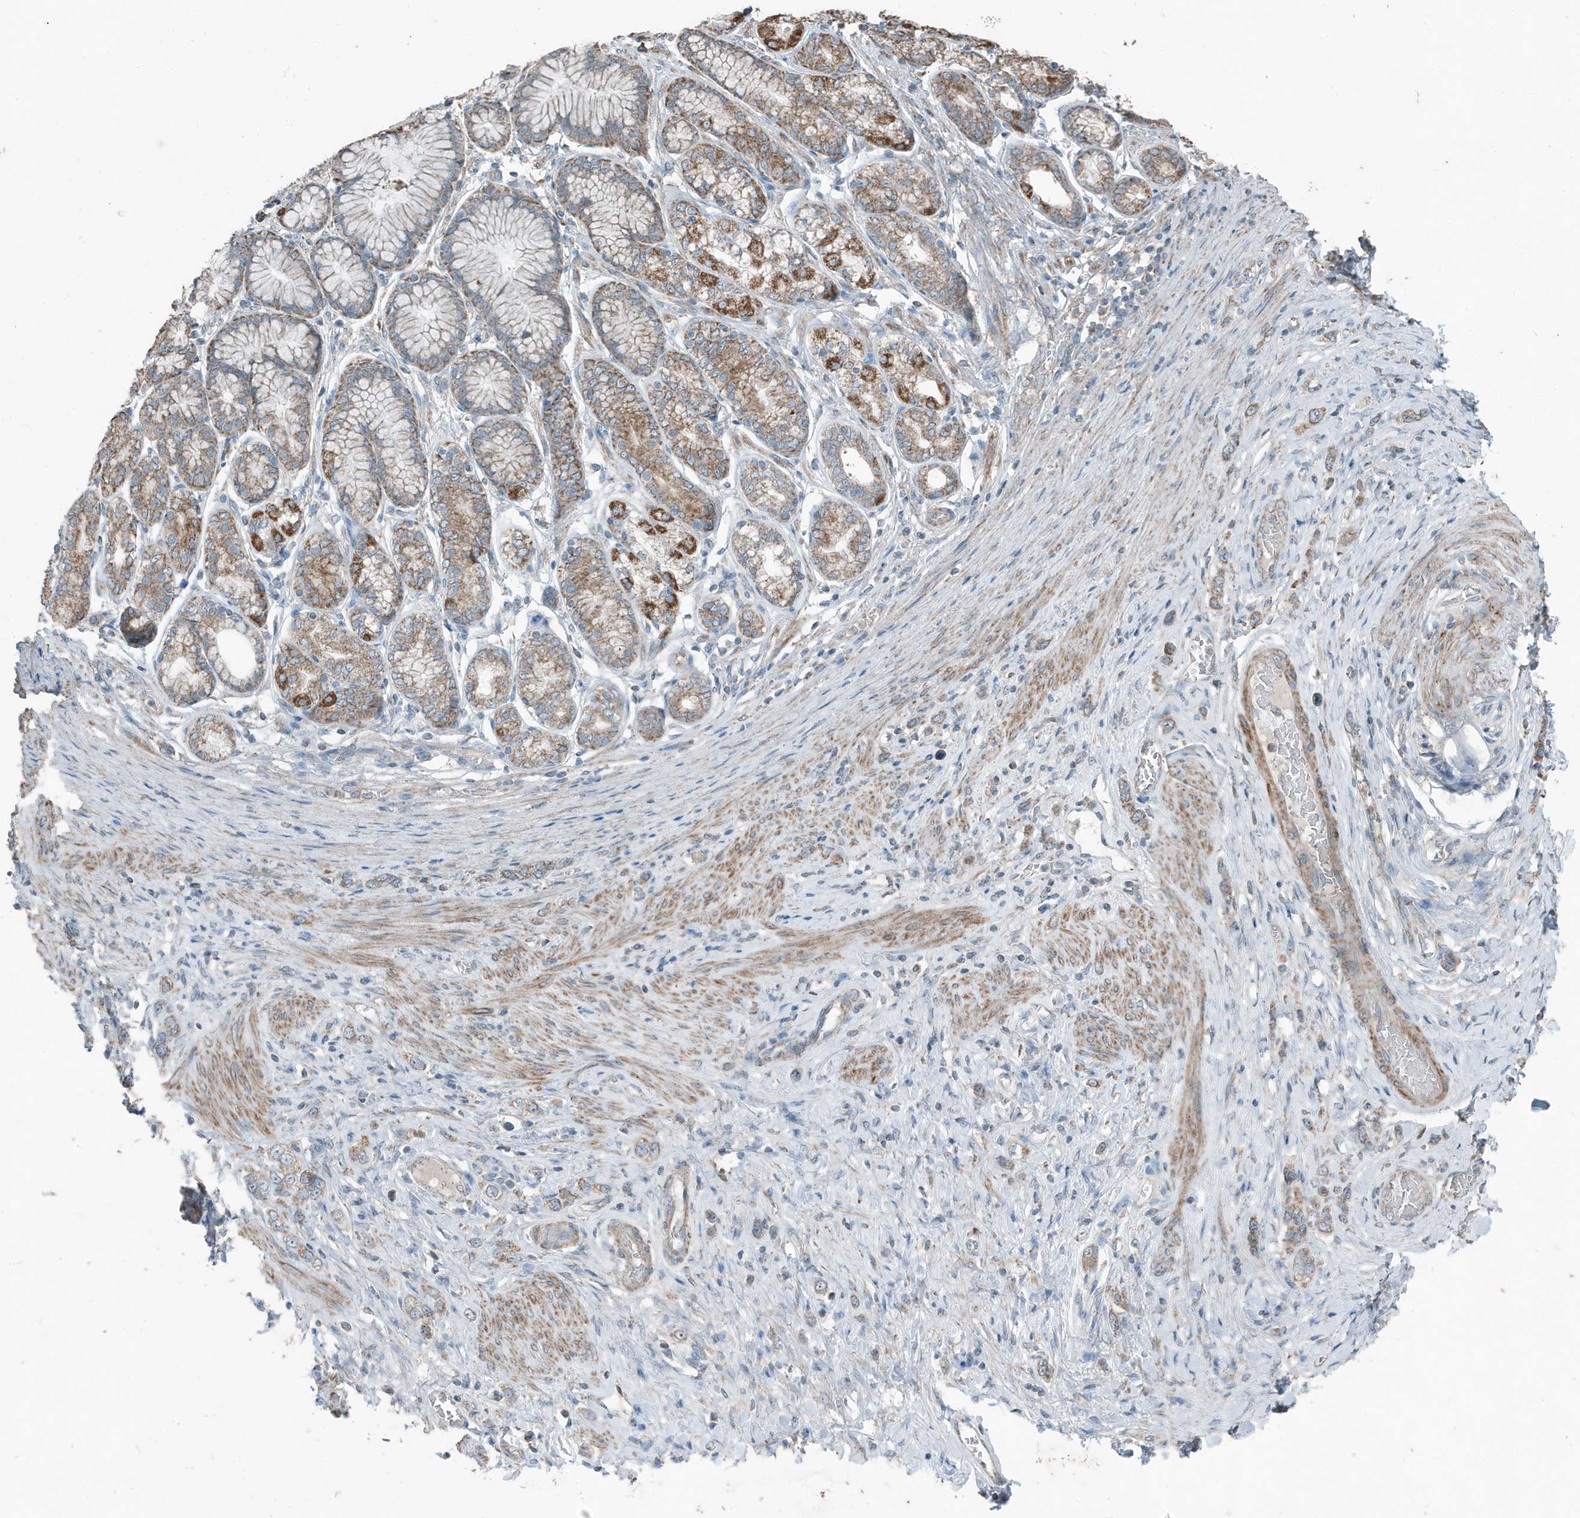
{"staining": {"intensity": "moderate", "quantity": ">75%", "location": "cytoplasmic/membranous"}, "tissue": "stomach cancer", "cell_type": "Tumor cells", "image_type": "cancer", "snomed": [{"axis": "morphology", "description": "Normal tissue, NOS"}, {"axis": "morphology", "description": "Adenocarcinoma, NOS"}, {"axis": "topography", "description": "Stomach, upper"}, {"axis": "topography", "description": "Stomach"}], "caption": "The histopathology image shows immunohistochemical staining of stomach cancer (adenocarcinoma). There is moderate cytoplasmic/membranous positivity is appreciated in about >75% of tumor cells.", "gene": "MT-CYB", "patient": {"sex": "female", "age": 65}}